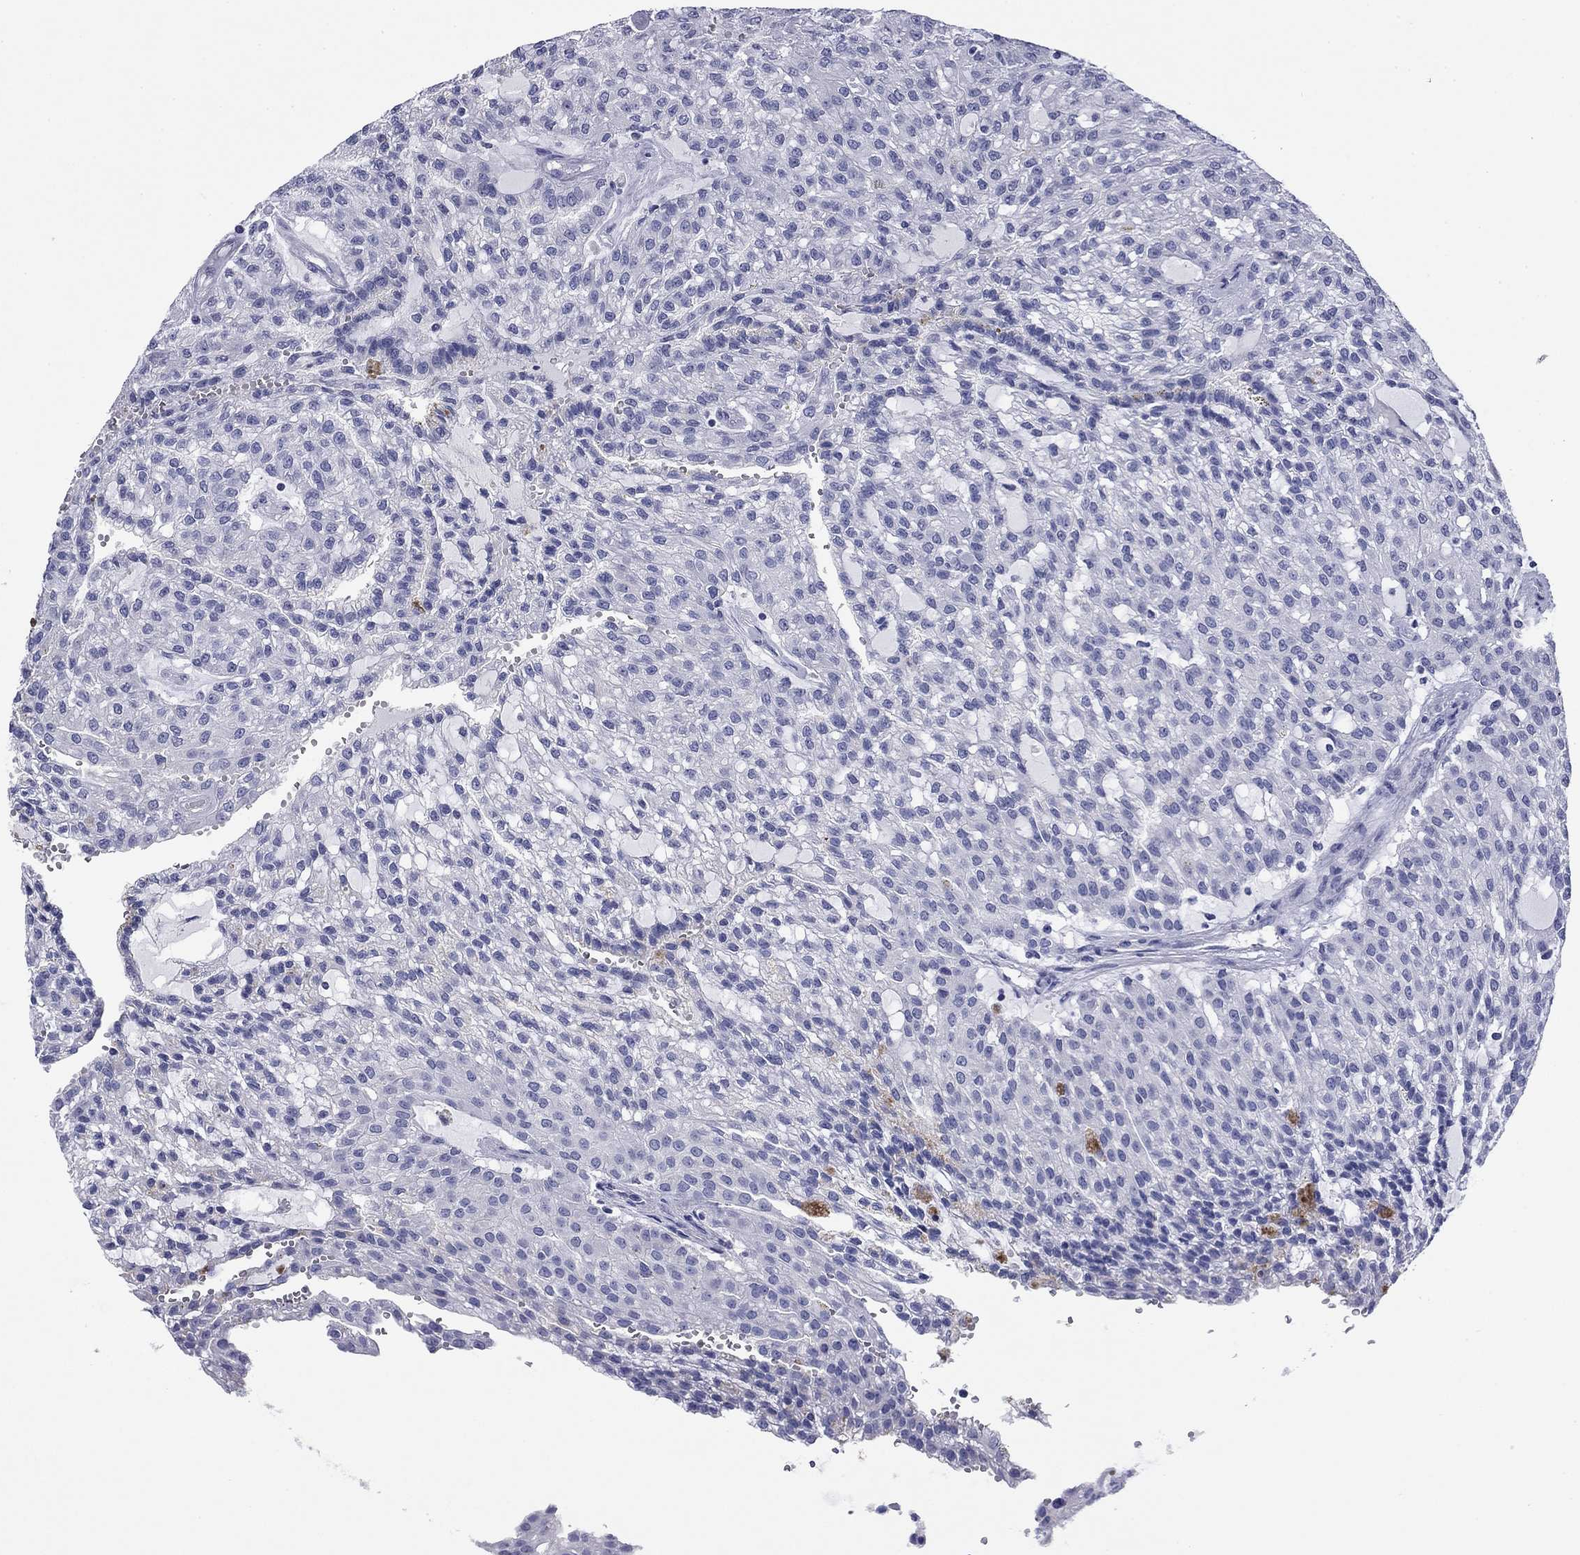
{"staining": {"intensity": "negative", "quantity": "none", "location": "none"}, "tissue": "renal cancer", "cell_type": "Tumor cells", "image_type": "cancer", "snomed": [{"axis": "morphology", "description": "Adenocarcinoma, NOS"}, {"axis": "topography", "description": "Kidney"}], "caption": "Protein analysis of renal cancer (adenocarcinoma) exhibits no significant positivity in tumor cells.", "gene": "ABCC2", "patient": {"sex": "male", "age": 63}}